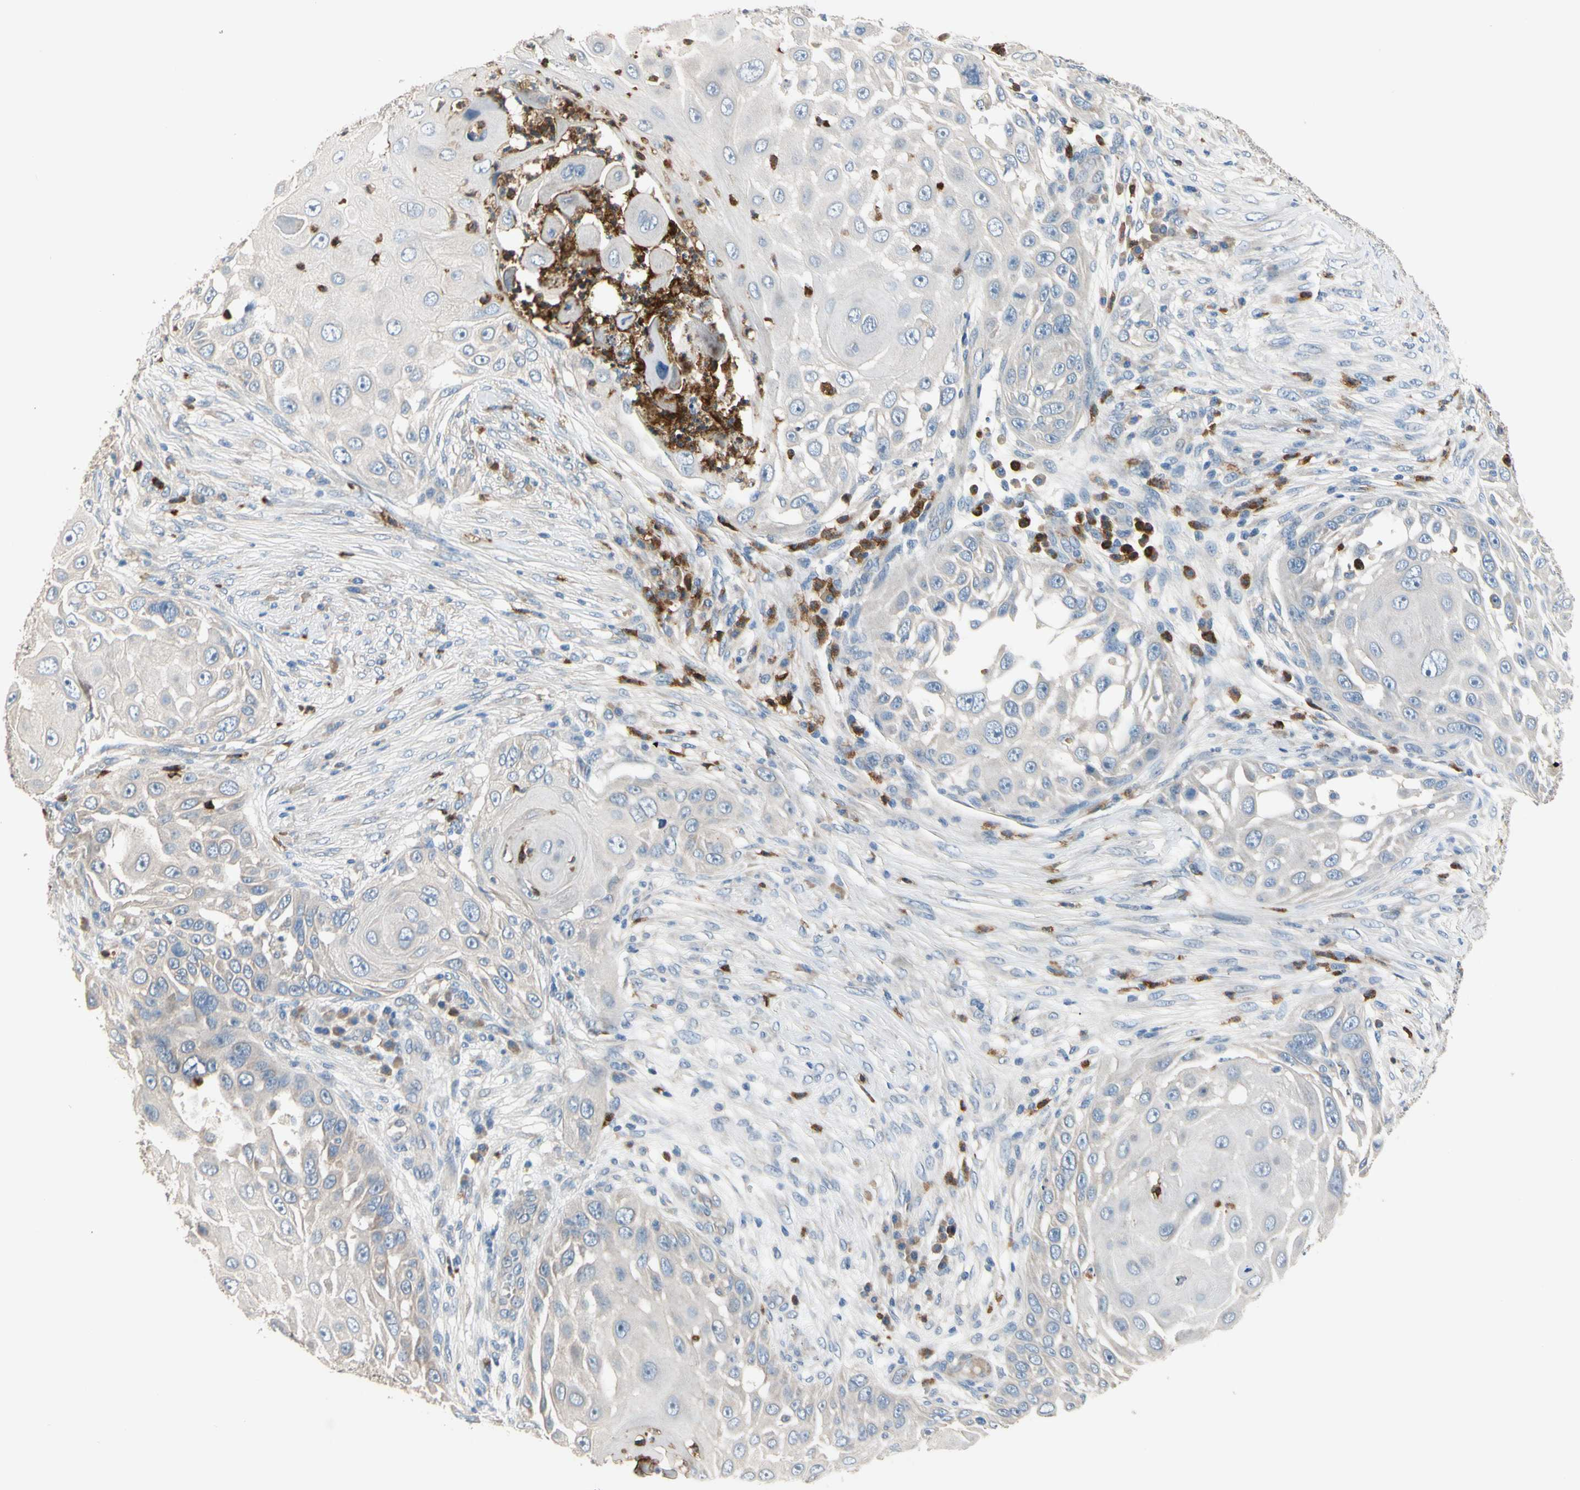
{"staining": {"intensity": "negative", "quantity": "none", "location": "none"}, "tissue": "skin cancer", "cell_type": "Tumor cells", "image_type": "cancer", "snomed": [{"axis": "morphology", "description": "Squamous cell carcinoma, NOS"}, {"axis": "topography", "description": "Skin"}], "caption": "Micrograph shows no protein staining in tumor cells of skin cancer tissue. Brightfield microscopy of IHC stained with DAB (brown) and hematoxylin (blue), captured at high magnification.", "gene": "SIGLEC5", "patient": {"sex": "female", "age": 44}}